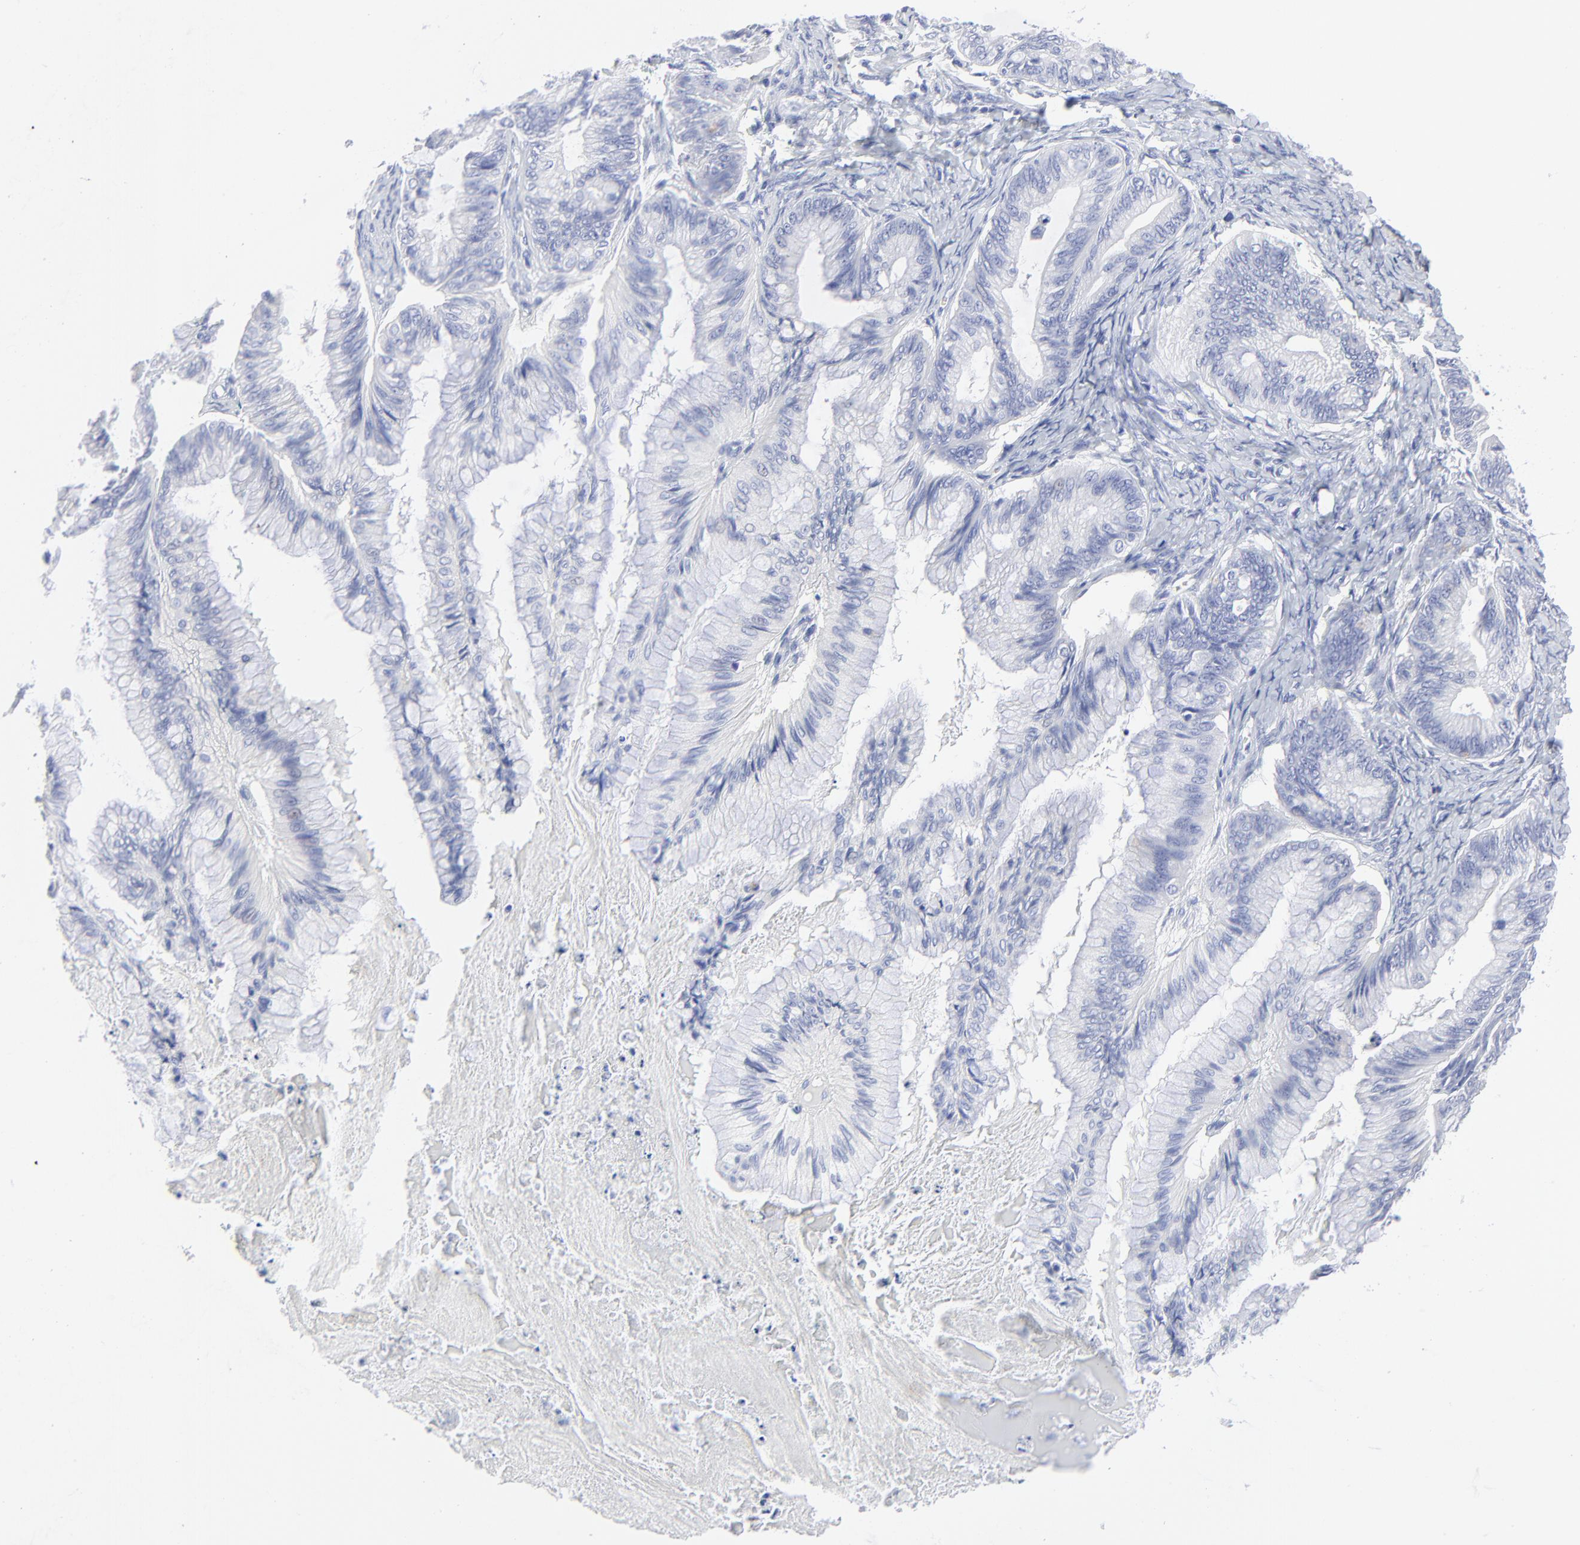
{"staining": {"intensity": "negative", "quantity": "none", "location": "none"}, "tissue": "ovarian cancer", "cell_type": "Tumor cells", "image_type": "cancer", "snomed": [{"axis": "morphology", "description": "Cystadenocarcinoma, mucinous, NOS"}, {"axis": "topography", "description": "Ovary"}], "caption": "DAB immunohistochemical staining of ovarian mucinous cystadenocarcinoma exhibits no significant positivity in tumor cells.", "gene": "PSD3", "patient": {"sex": "female", "age": 57}}